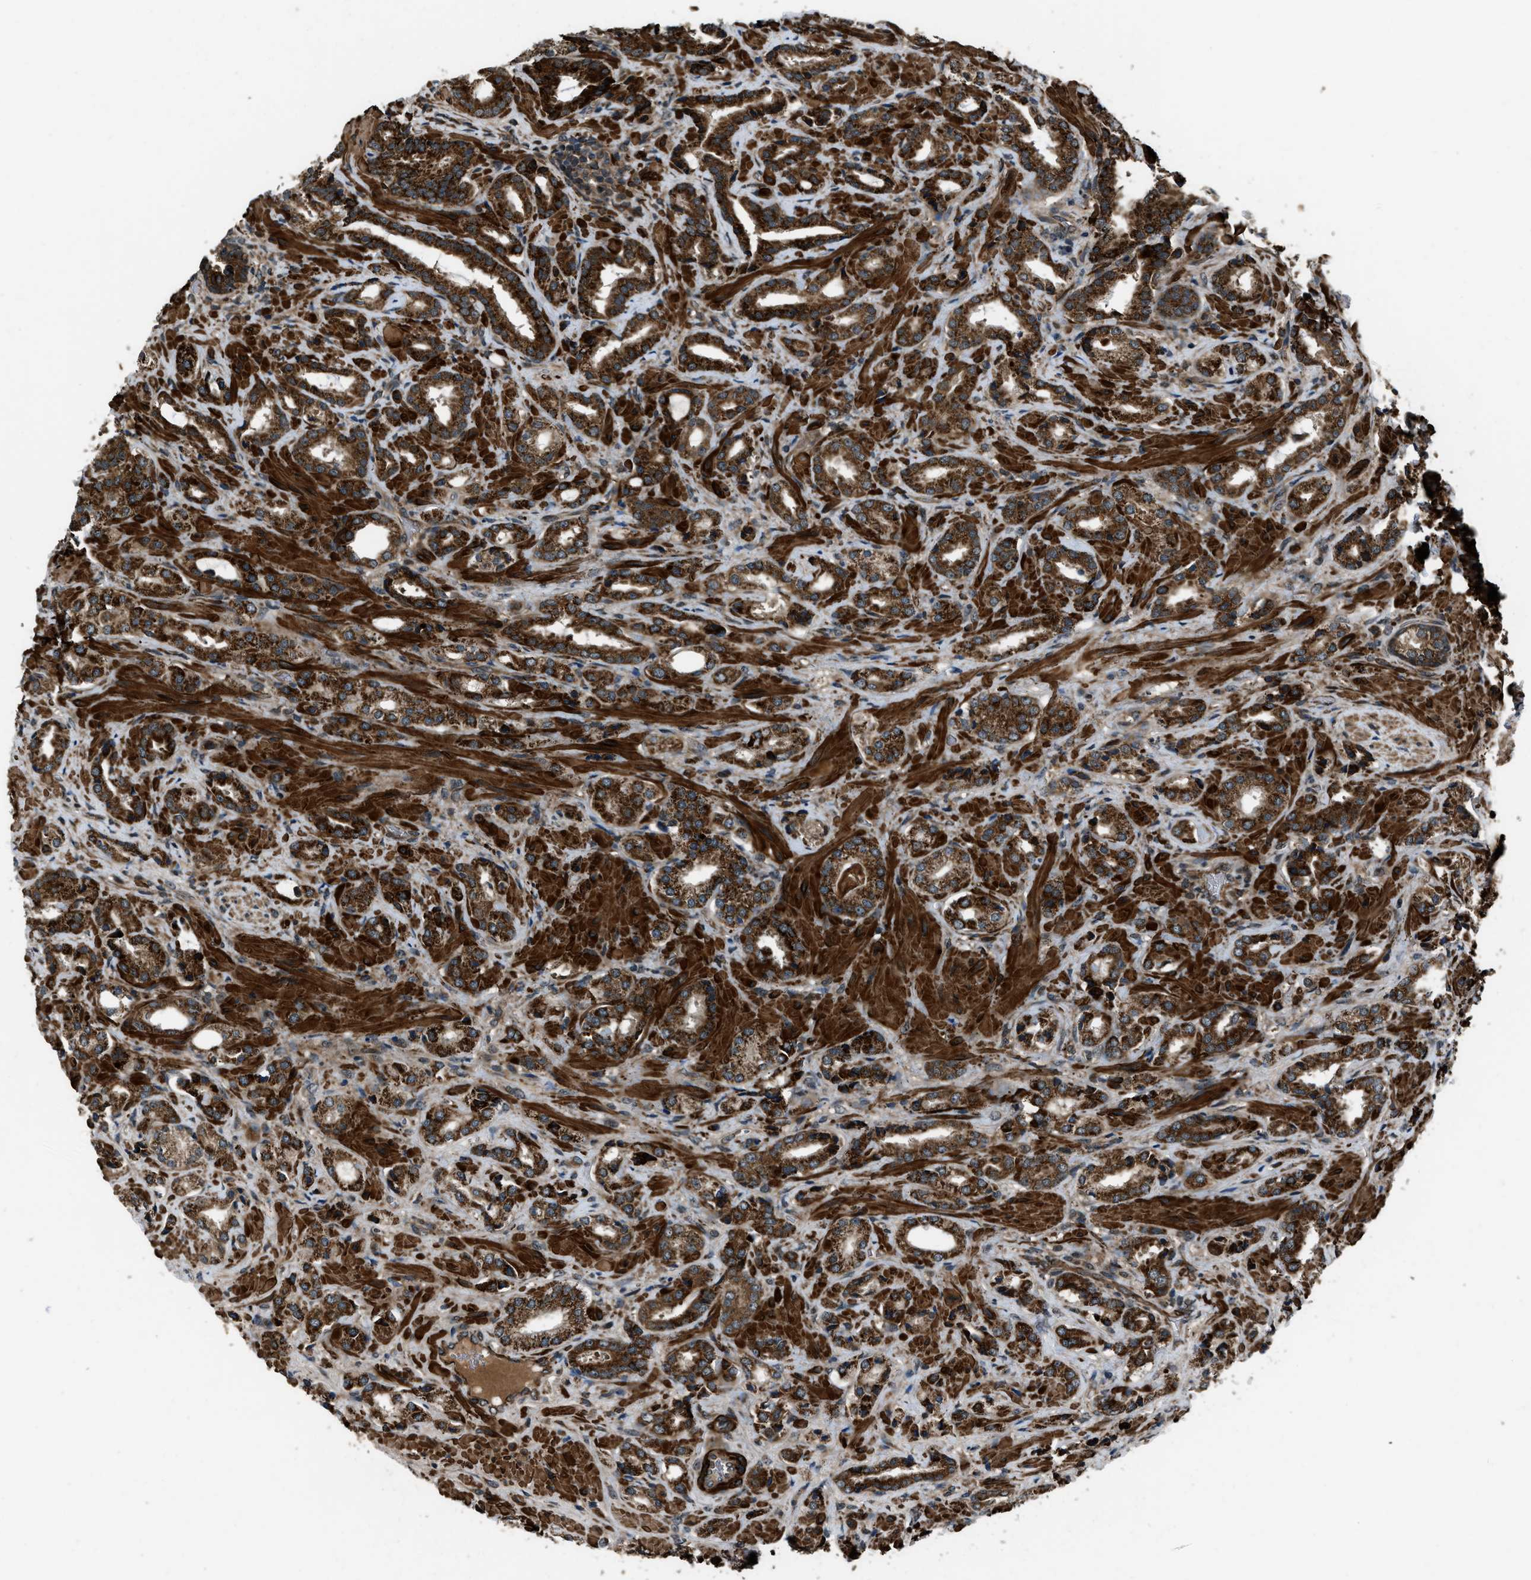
{"staining": {"intensity": "strong", "quantity": ">75%", "location": "cytoplasmic/membranous"}, "tissue": "prostate cancer", "cell_type": "Tumor cells", "image_type": "cancer", "snomed": [{"axis": "morphology", "description": "Adenocarcinoma, High grade"}, {"axis": "topography", "description": "Prostate"}], "caption": "Protein staining of prostate adenocarcinoma (high-grade) tissue exhibits strong cytoplasmic/membranous expression in approximately >75% of tumor cells.", "gene": "IRAK4", "patient": {"sex": "male", "age": 64}}